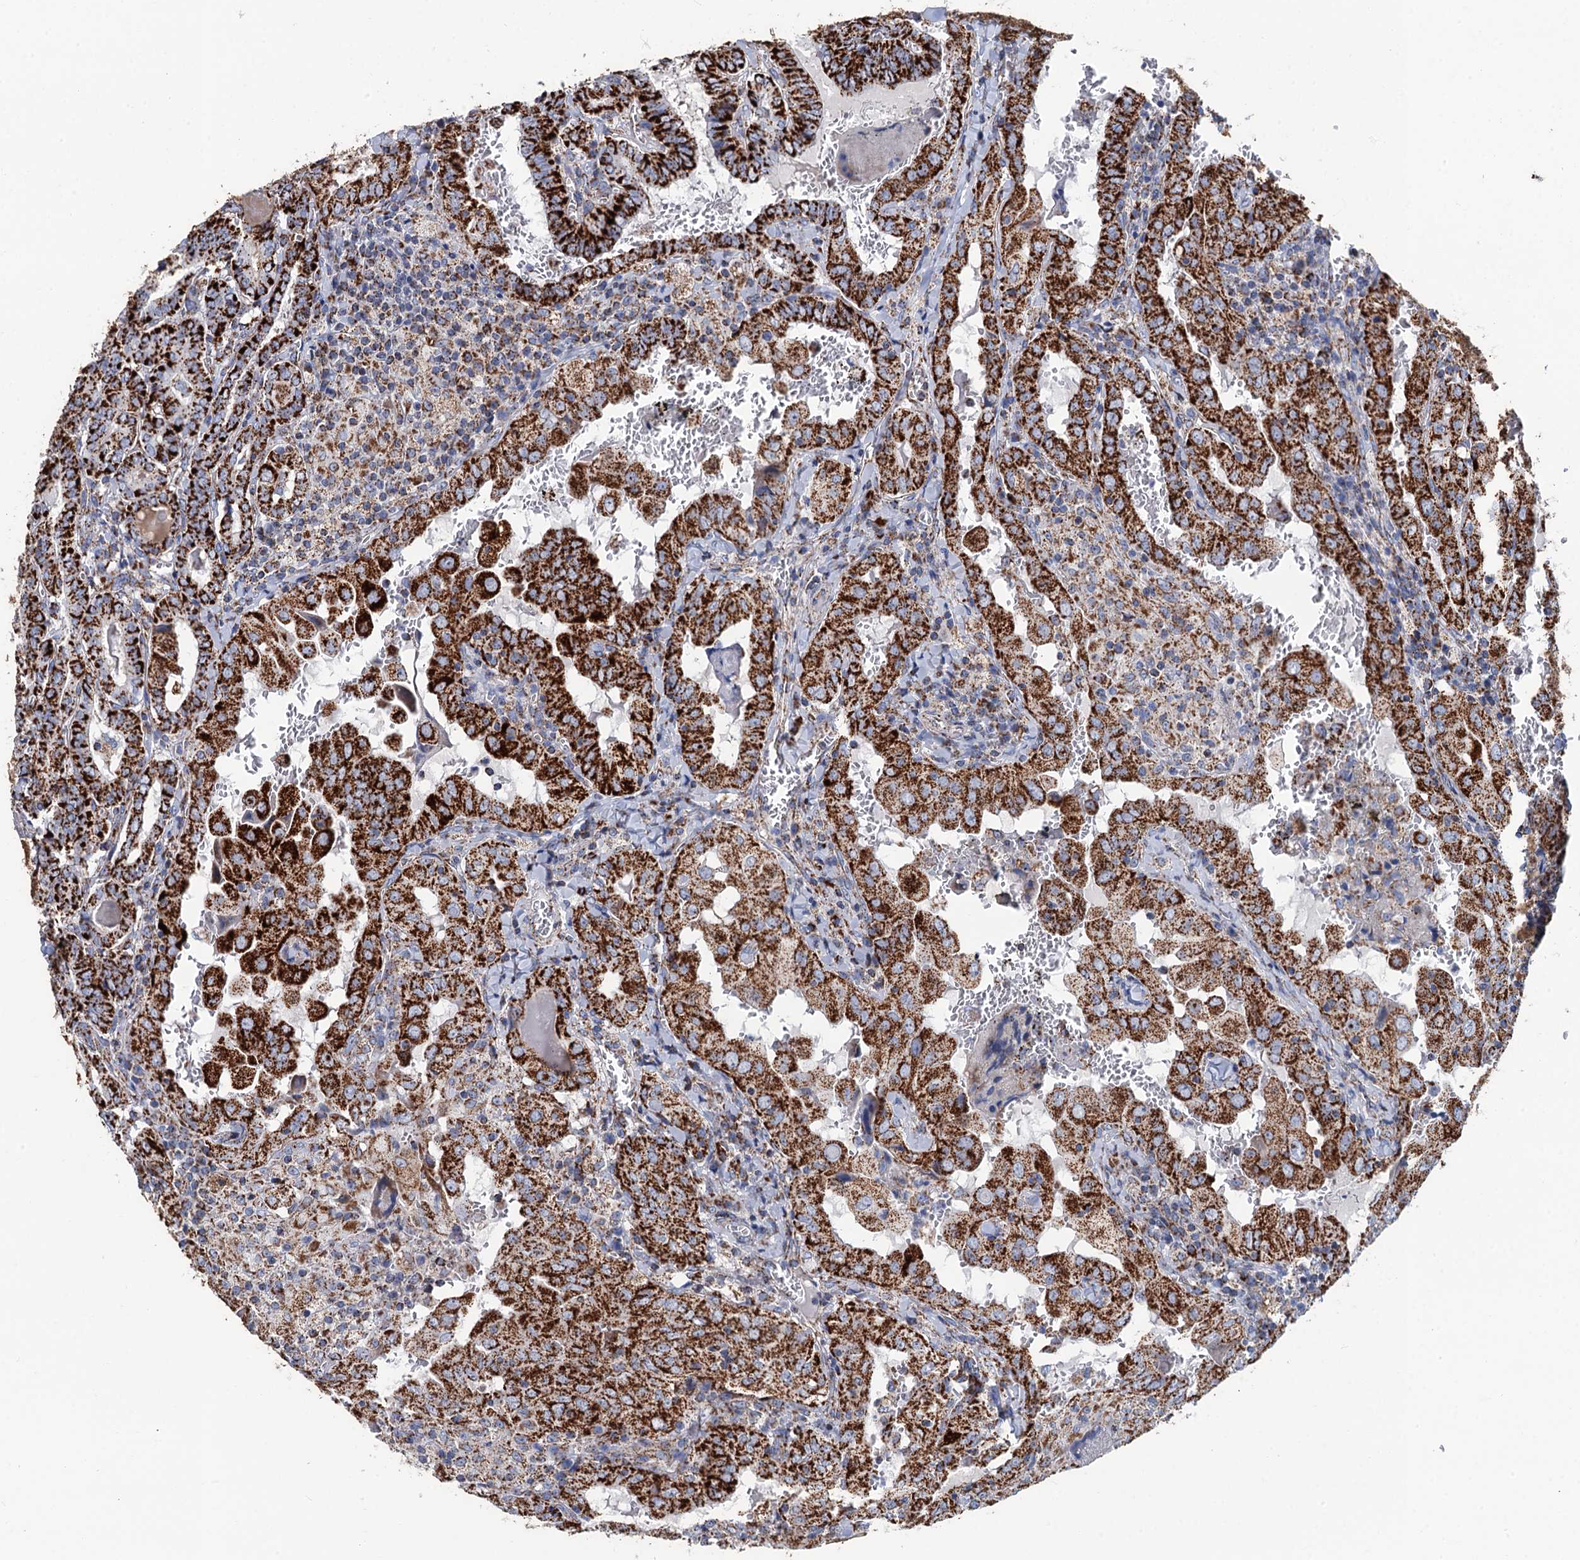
{"staining": {"intensity": "strong", "quantity": ">75%", "location": "cytoplasmic/membranous"}, "tissue": "thyroid cancer", "cell_type": "Tumor cells", "image_type": "cancer", "snomed": [{"axis": "morphology", "description": "Papillary adenocarcinoma, NOS"}, {"axis": "topography", "description": "Thyroid gland"}], "caption": "A histopathology image of thyroid papillary adenocarcinoma stained for a protein displays strong cytoplasmic/membranous brown staining in tumor cells.", "gene": "IVD", "patient": {"sex": "female", "age": 72}}